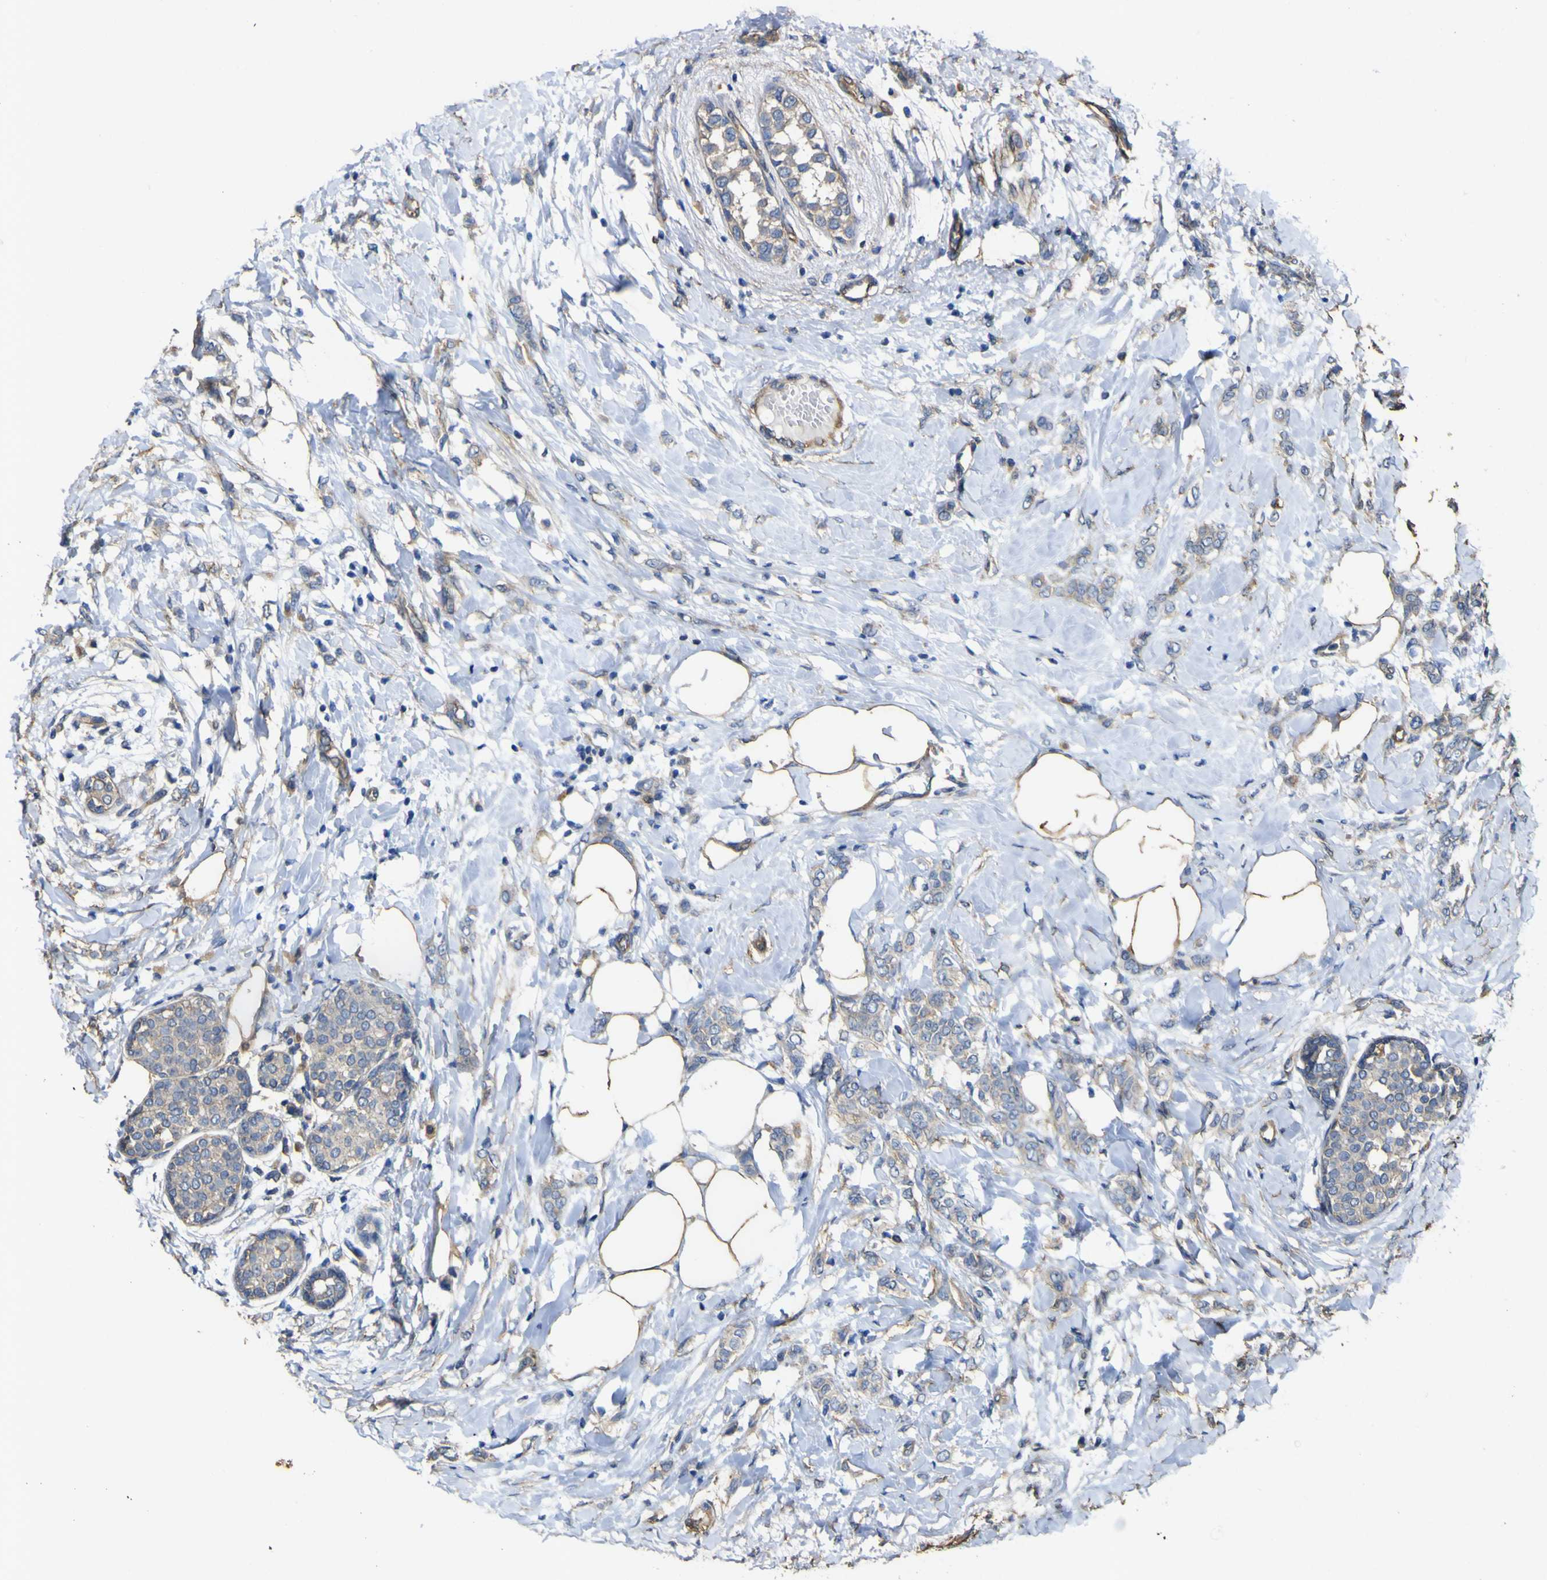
{"staining": {"intensity": "weak", "quantity": ">75%", "location": "cytoplasmic/membranous"}, "tissue": "breast cancer", "cell_type": "Tumor cells", "image_type": "cancer", "snomed": [{"axis": "morphology", "description": "Lobular carcinoma, in situ"}, {"axis": "morphology", "description": "Lobular carcinoma"}, {"axis": "topography", "description": "Breast"}], "caption": "Lobular carcinoma in situ (breast) was stained to show a protein in brown. There is low levels of weak cytoplasmic/membranous positivity in about >75% of tumor cells.", "gene": "TNFSF15", "patient": {"sex": "female", "age": 41}}